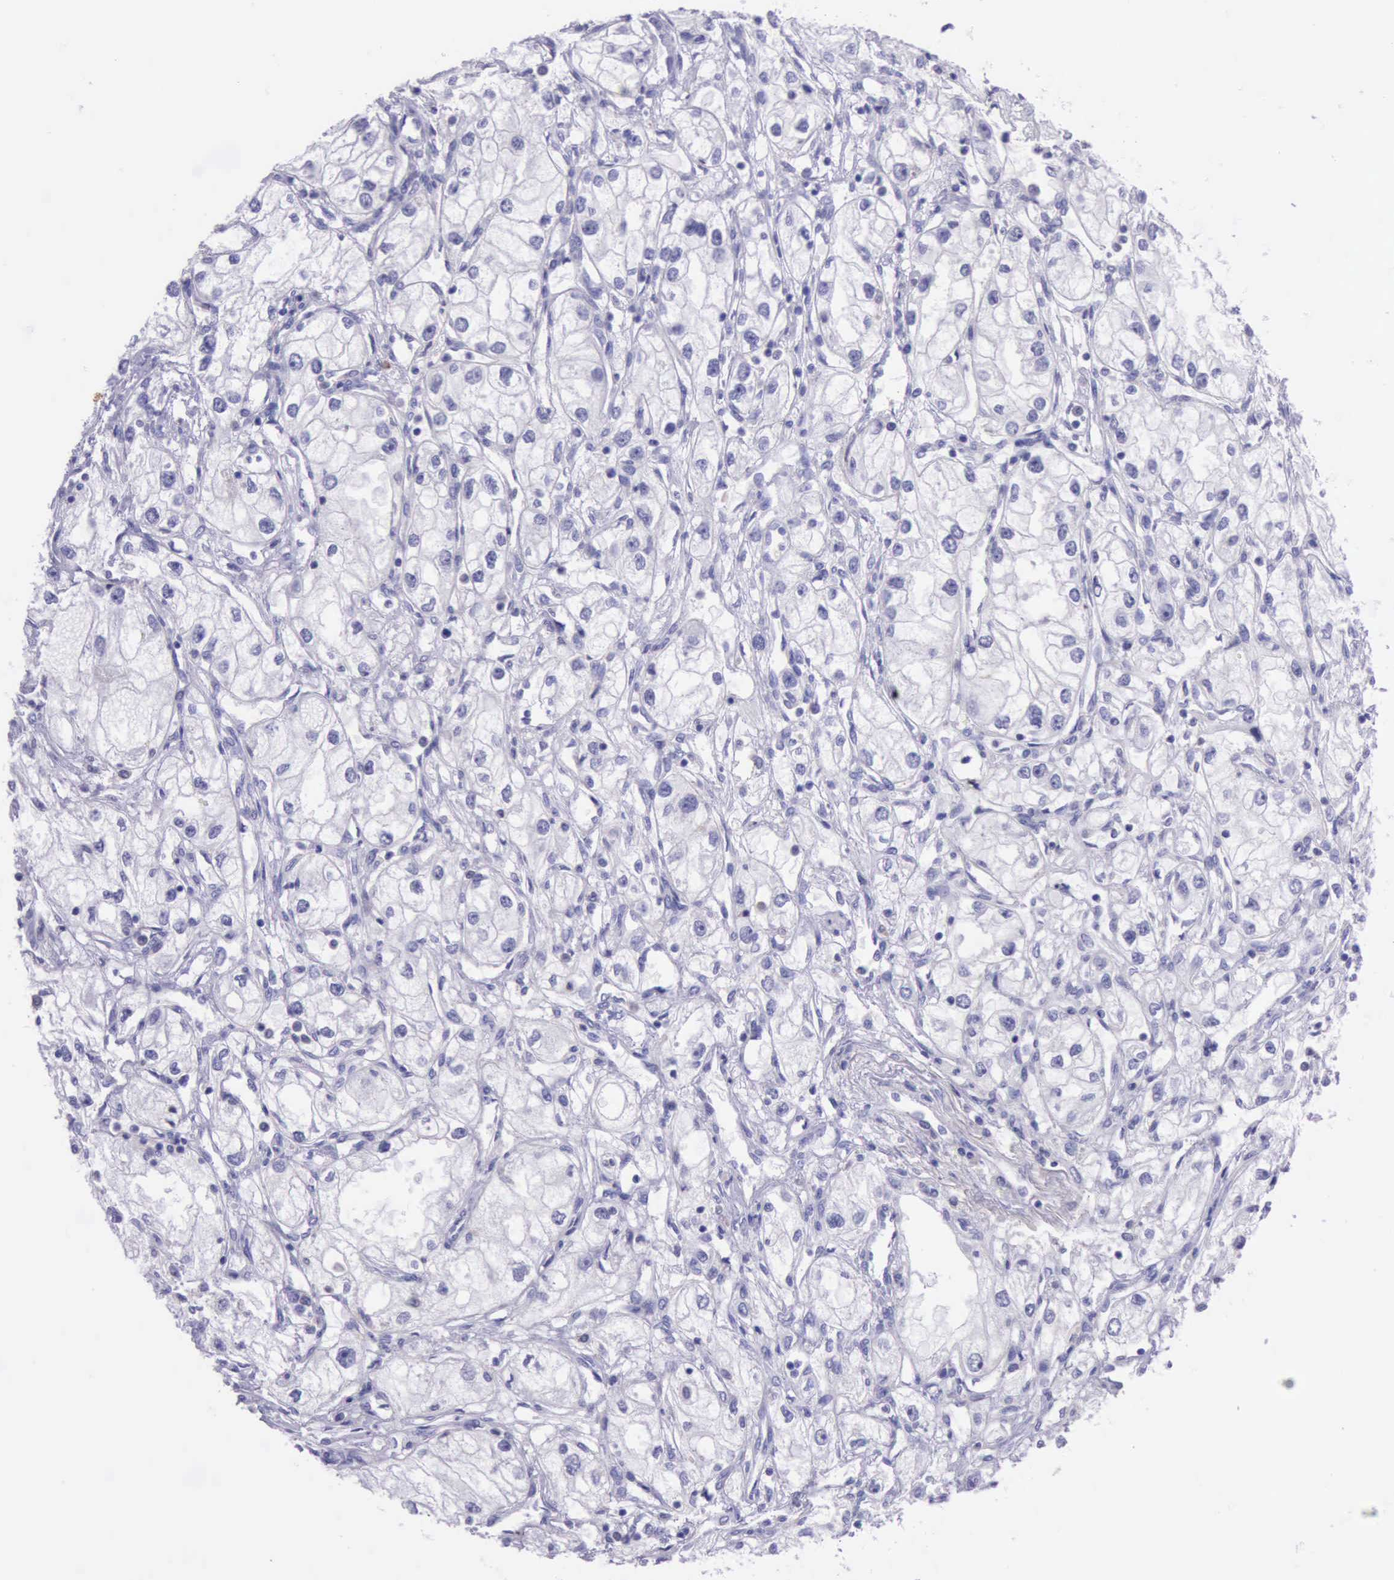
{"staining": {"intensity": "negative", "quantity": "none", "location": "none"}, "tissue": "renal cancer", "cell_type": "Tumor cells", "image_type": "cancer", "snomed": [{"axis": "morphology", "description": "Adenocarcinoma, NOS"}, {"axis": "topography", "description": "Kidney"}], "caption": "A high-resolution histopathology image shows immunohistochemistry staining of renal adenocarcinoma, which displays no significant staining in tumor cells. Nuclei are stained in blue.", "gene": "BTK", "patient": {"sex": "male", "age": 57}}